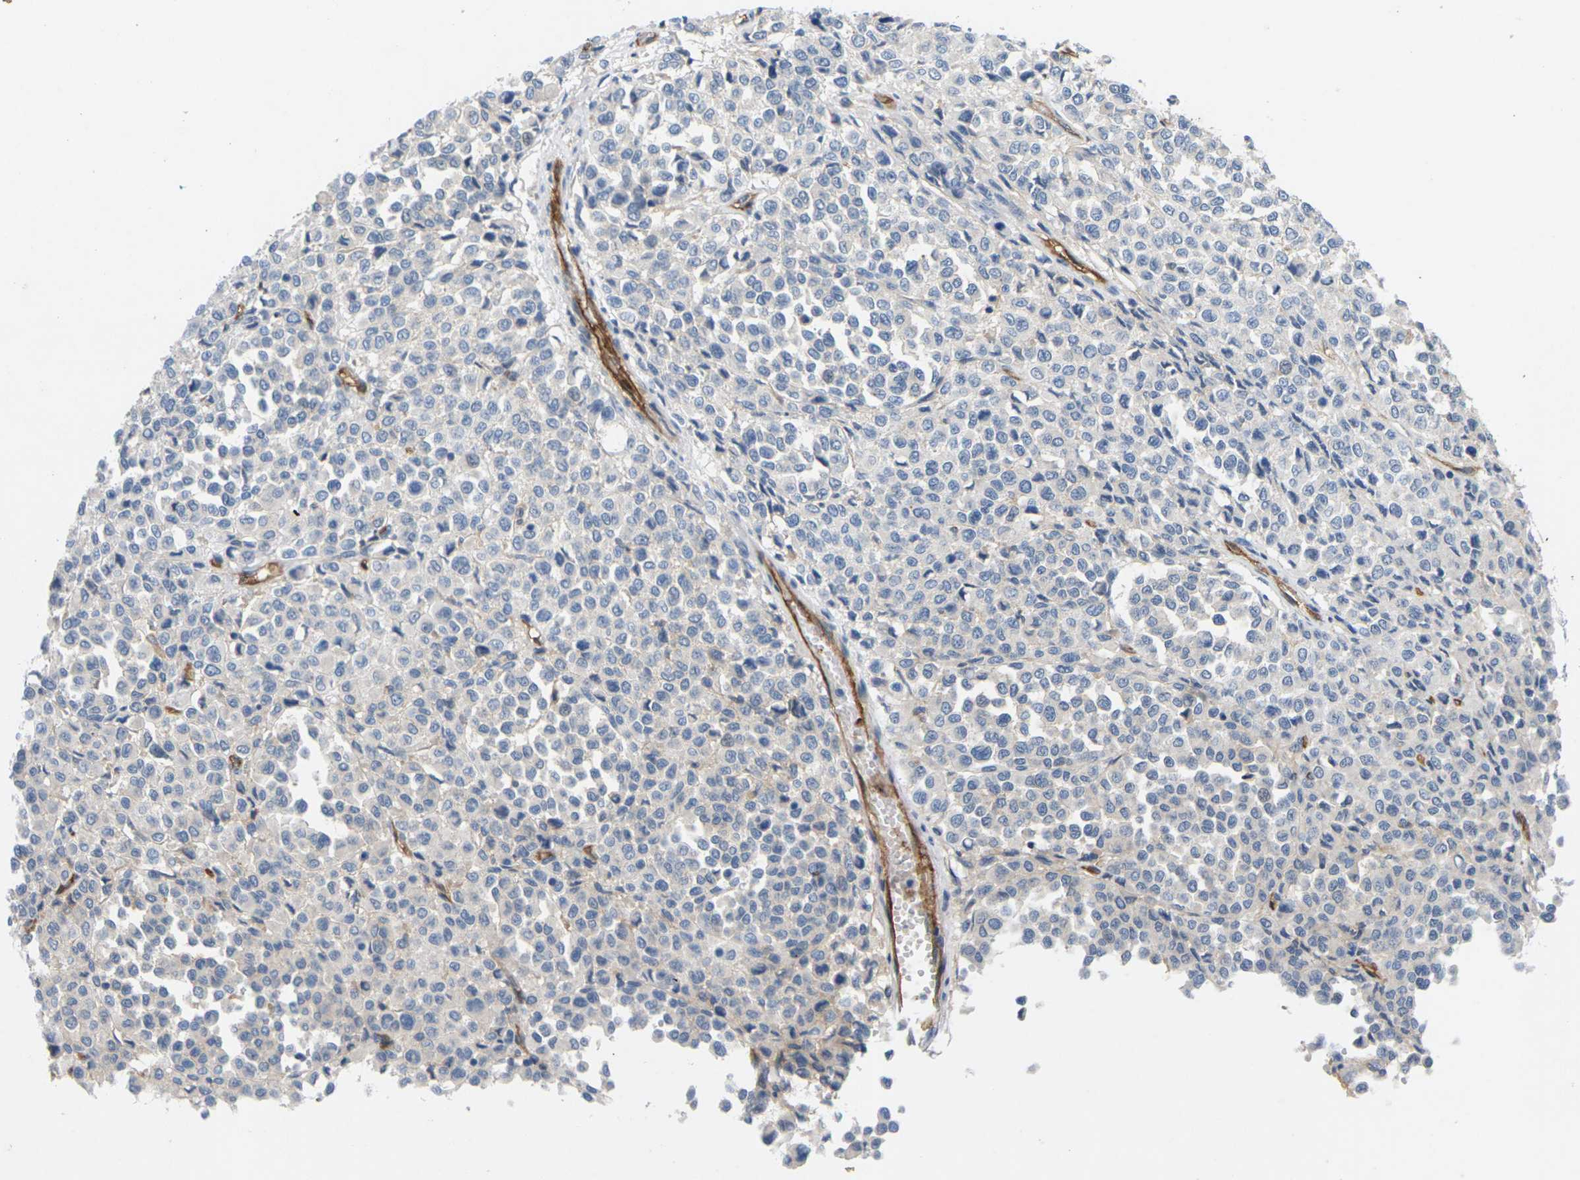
{"staining": {"intensity": "negative", "quantity": "none", "location": "none"}, "tissue": "melanoma", "cell_type": "Tumor cells", "image_type": "cancer", "snomed": [{"axis": "morphology", "description": "Malignant melanoma, Metastatic site"}, {"axis": "topography", "description": "Pancreas"}], "caption": "Malignant melanoma (metastatic site) was stained to show a protein in brown. There is no significant staining in tumor cells.", "gene": "ITGA5", "patient": {"sex": "female", "age": 30}}